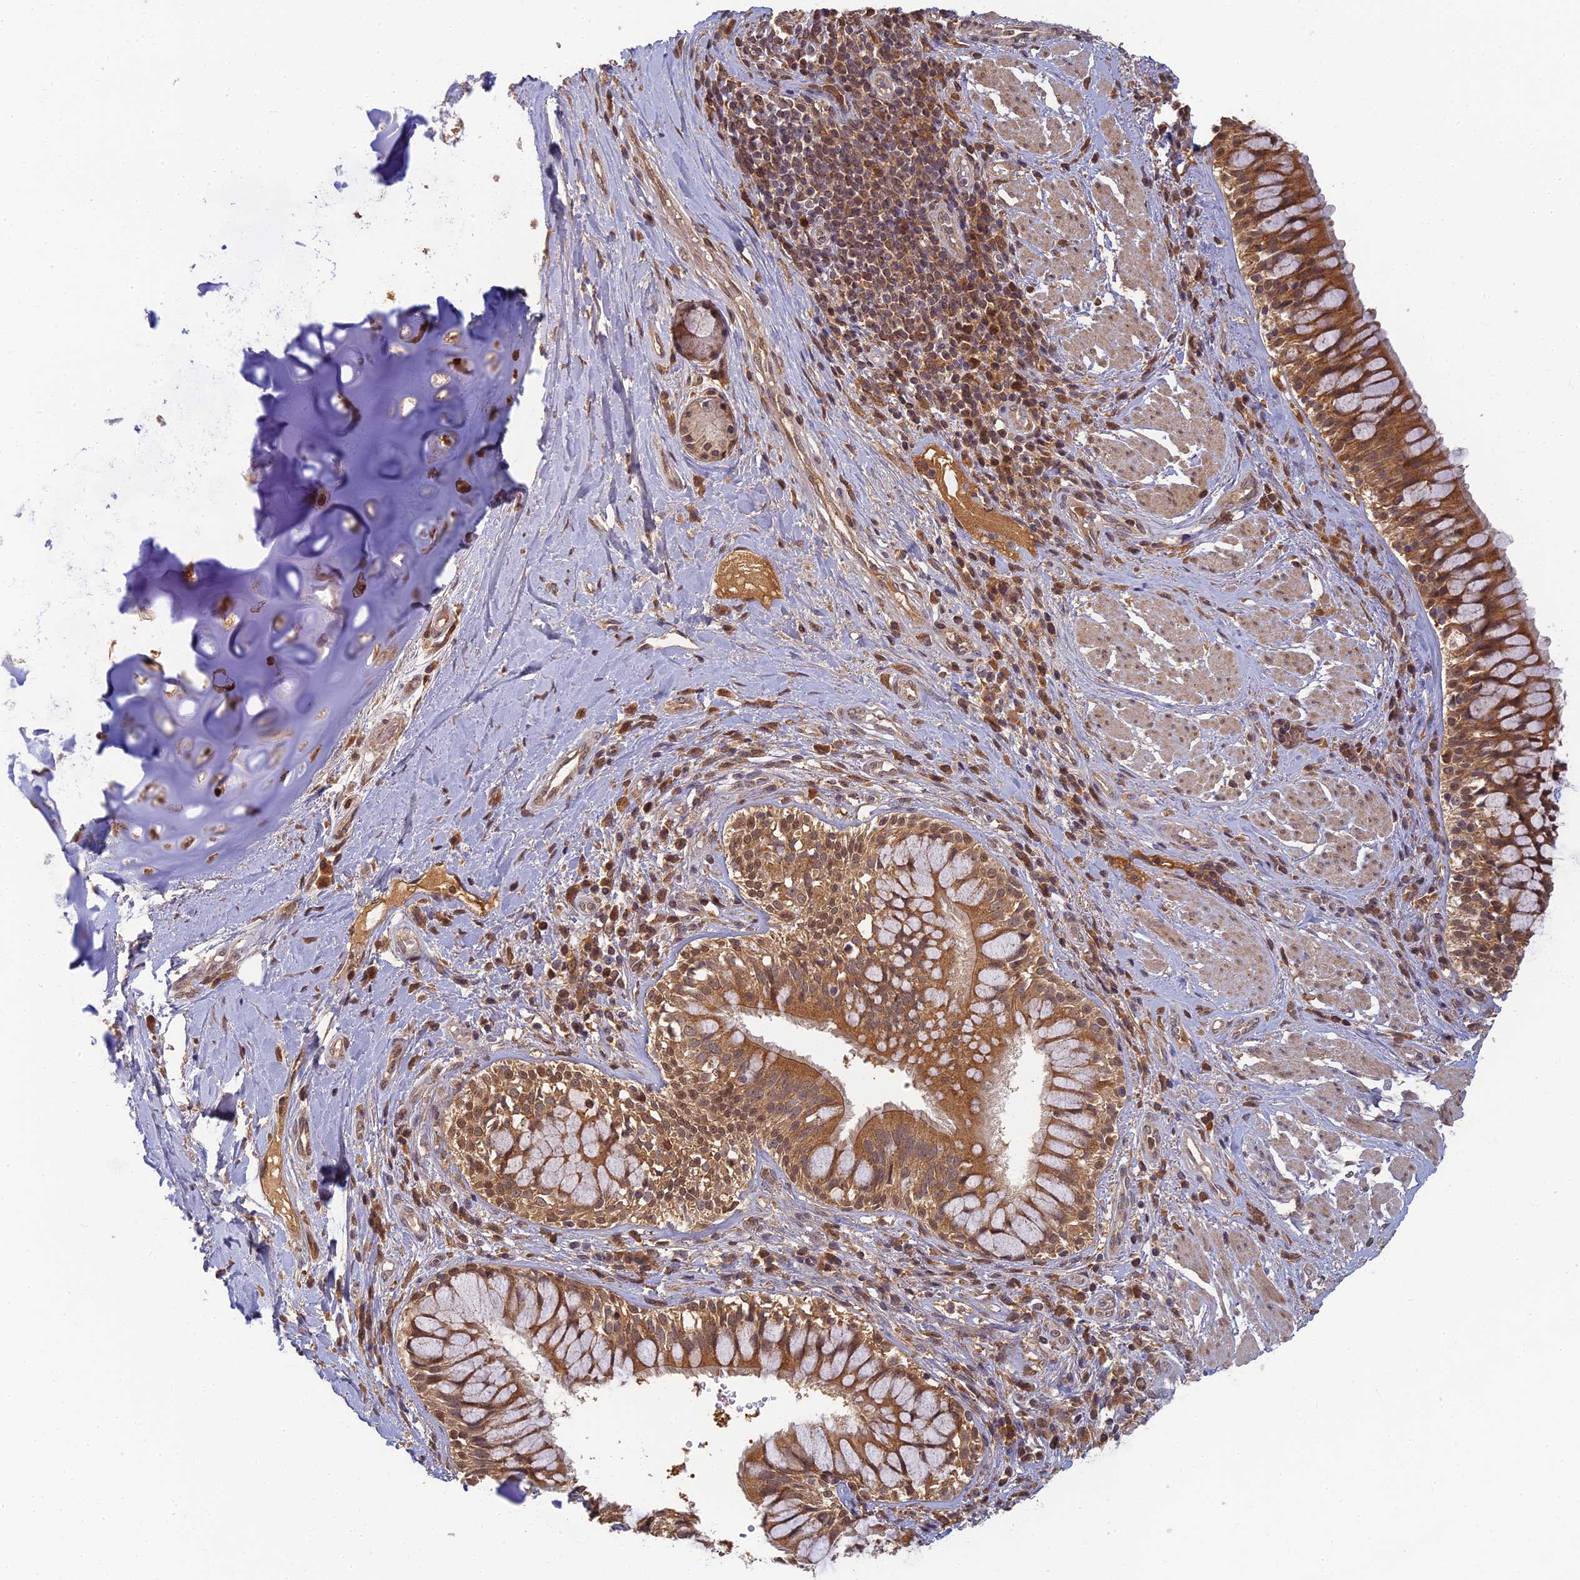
{"staining": {"intensity": "negative", "quantity": "none", "location": "none"}, "tissue": "adipose tissue", "cell_type": "Adipocytes", "image_type": "normal", "snomed": [{"axis": "morphology", "description": "Normal tissue, NOS"}, {"axis": "morphology", "description": "Squamous cell carcinoma, NOS"}, {"axis": "topography", "description": "Bronchus"}, {"axis": "topography", "description": "Lung"}], "caption": "This is a photomicrograph of IHC staining of benign adipose tissue, which shows no expression in adipocytes.", "gene": "RGL3", "patient": {"sex": "male", "age": 64}}